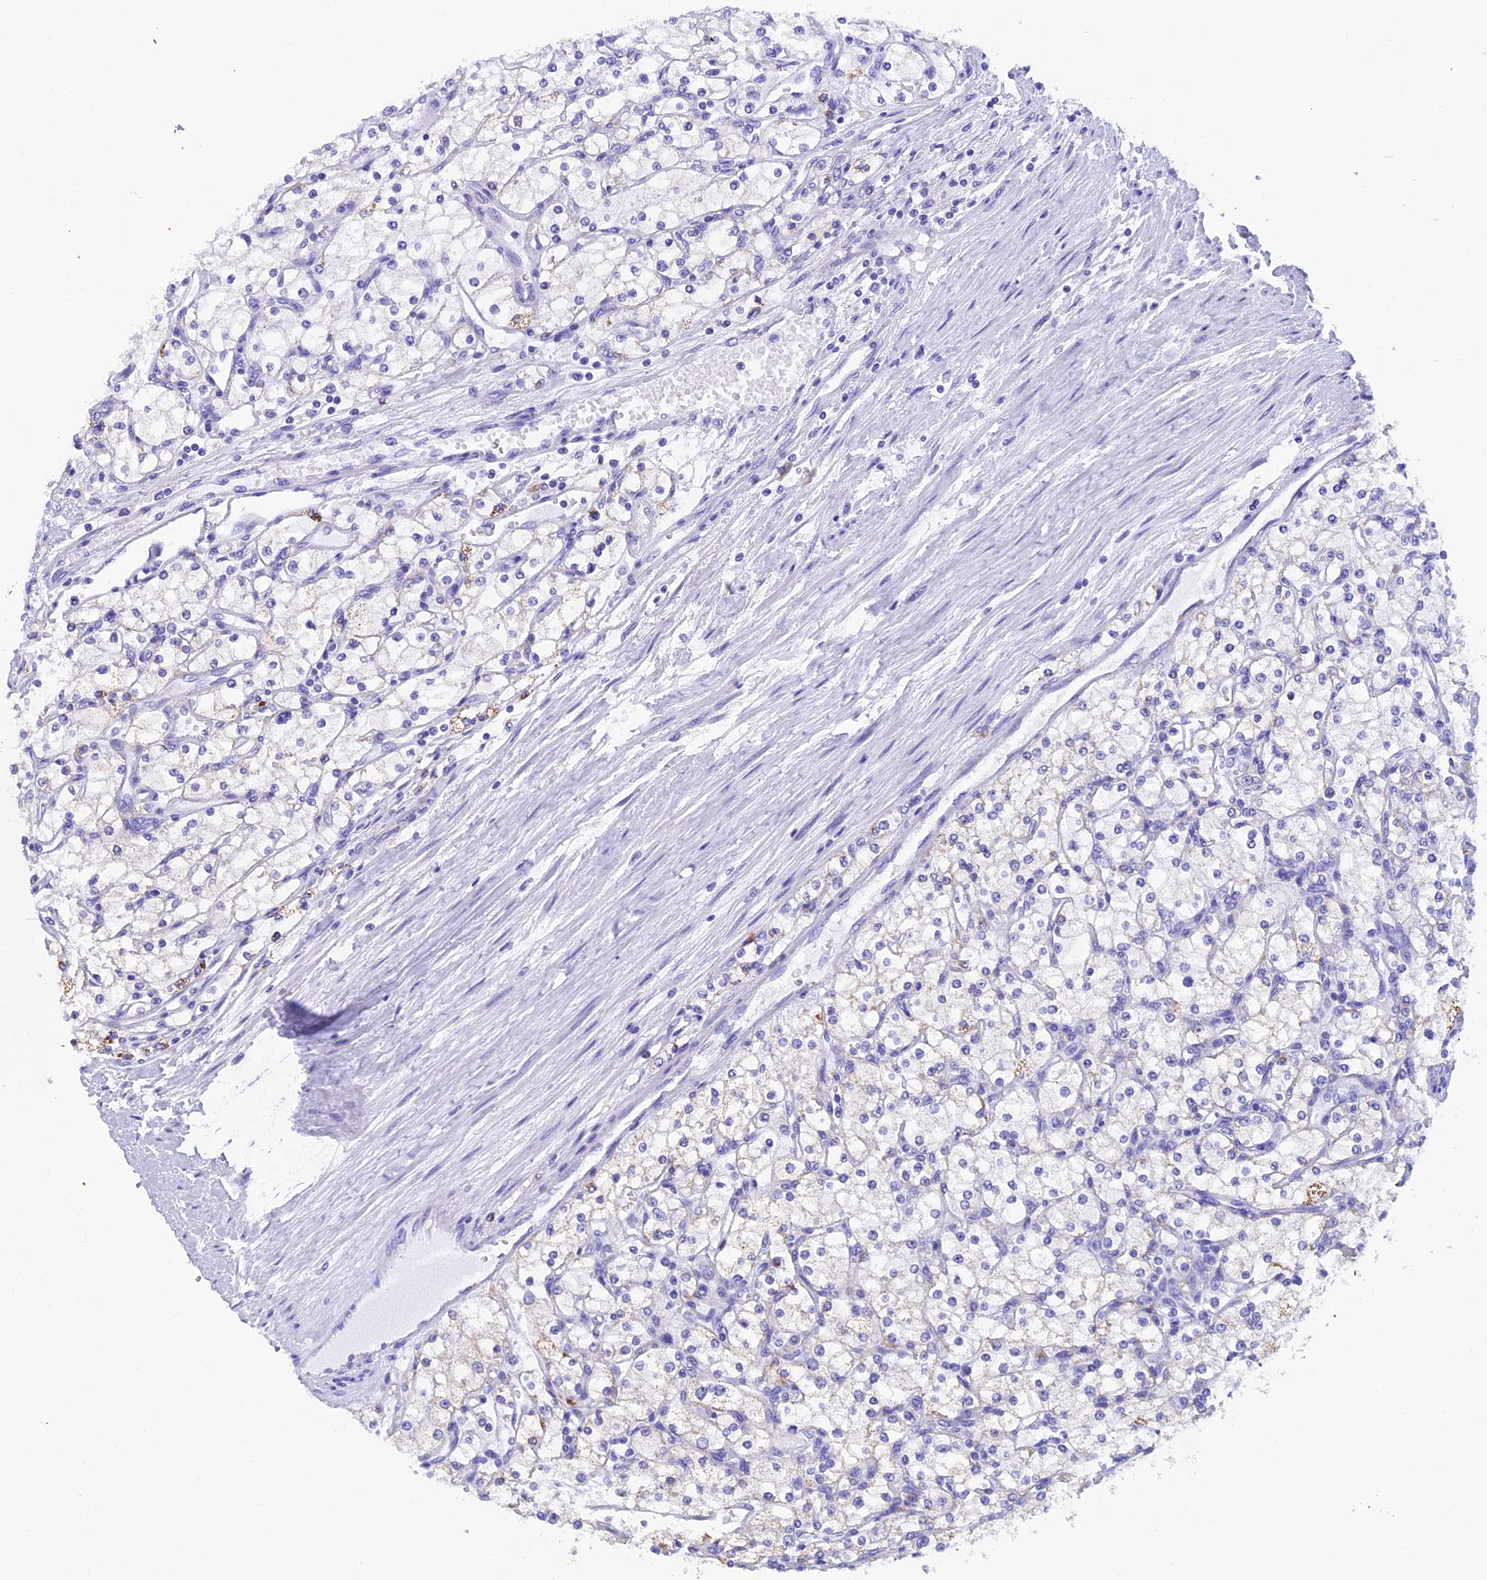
{"staining": {"intensity": "negative", "quantity": "none", "location": "none"}, "tissue": "renal cancer", "cell_type": "Tumor cells", "image_type": "cancer", "snomed": [{"axis": "morphology", "description": "Adenocarcinoma, NOS"}, {"axis": "topography", "description": "Kidney"}], "caption": "Immunohistochemistry of human renal adenocarcinoma exhibits no positivity in tumor cells.", "gene": "SLC8B1", "patient": {"sex": "male", "age": 80}}